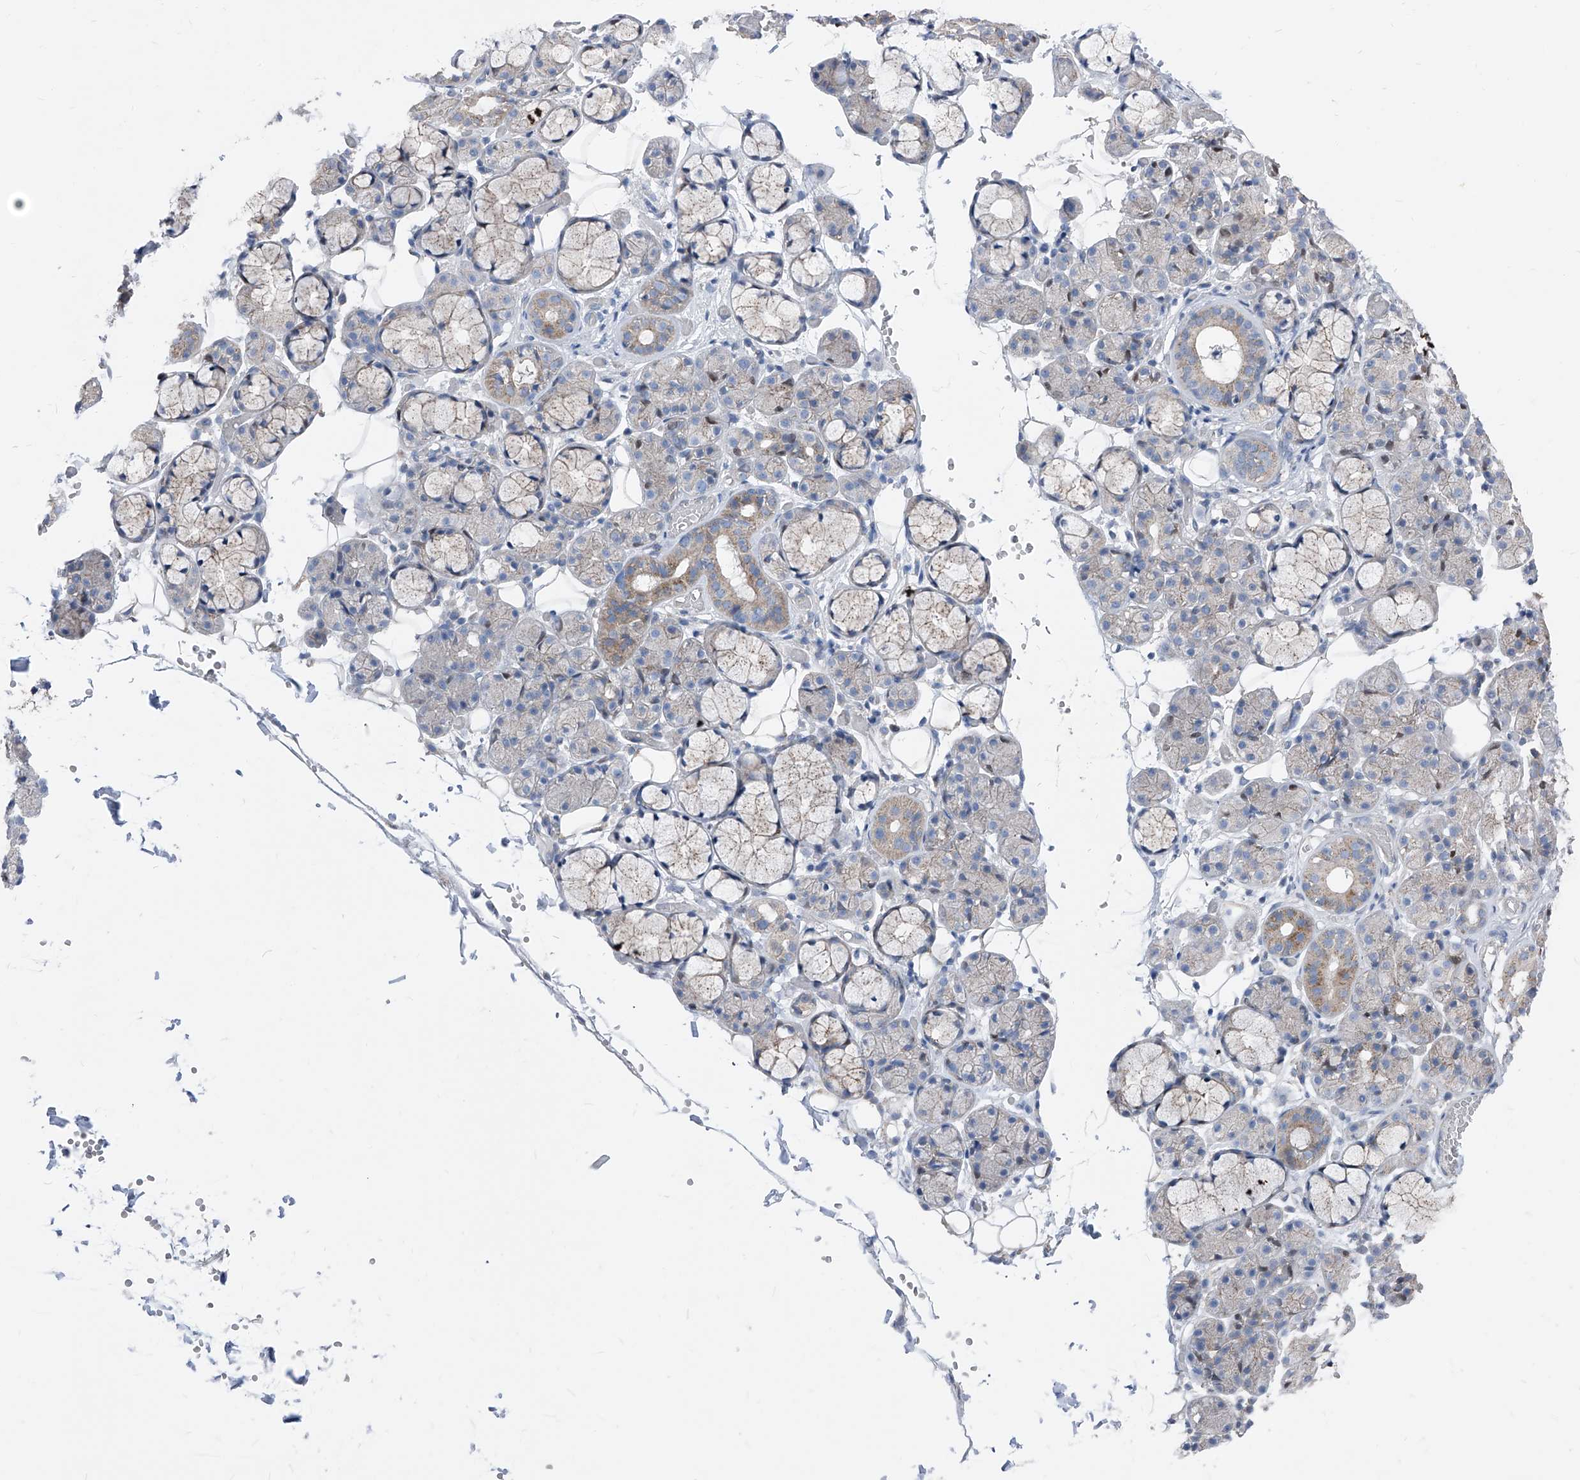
{"staining": {"intensity": "weak", "quantity": "<25%", "location": "cytoplasmic/membranous"}, "tissue": "salivary gland", "cell_type": "Glandular cells", "image_type": "normal", "snomed": [{"axis": "morphology", "description": "Normal tissue, NOS"}, {"axis": "topography", "description": "Salivary gland"}], "caption": "The image exhibits no staining of glandular cells in normal salivary gland. Brightfield microscopy of immunohistochemistry (IHC) stained with DAB (brown) and hematoxylin (blue), captured at high magnification.", "gene": "AGPS", "patient": {"sex": "male", "age": 63}}